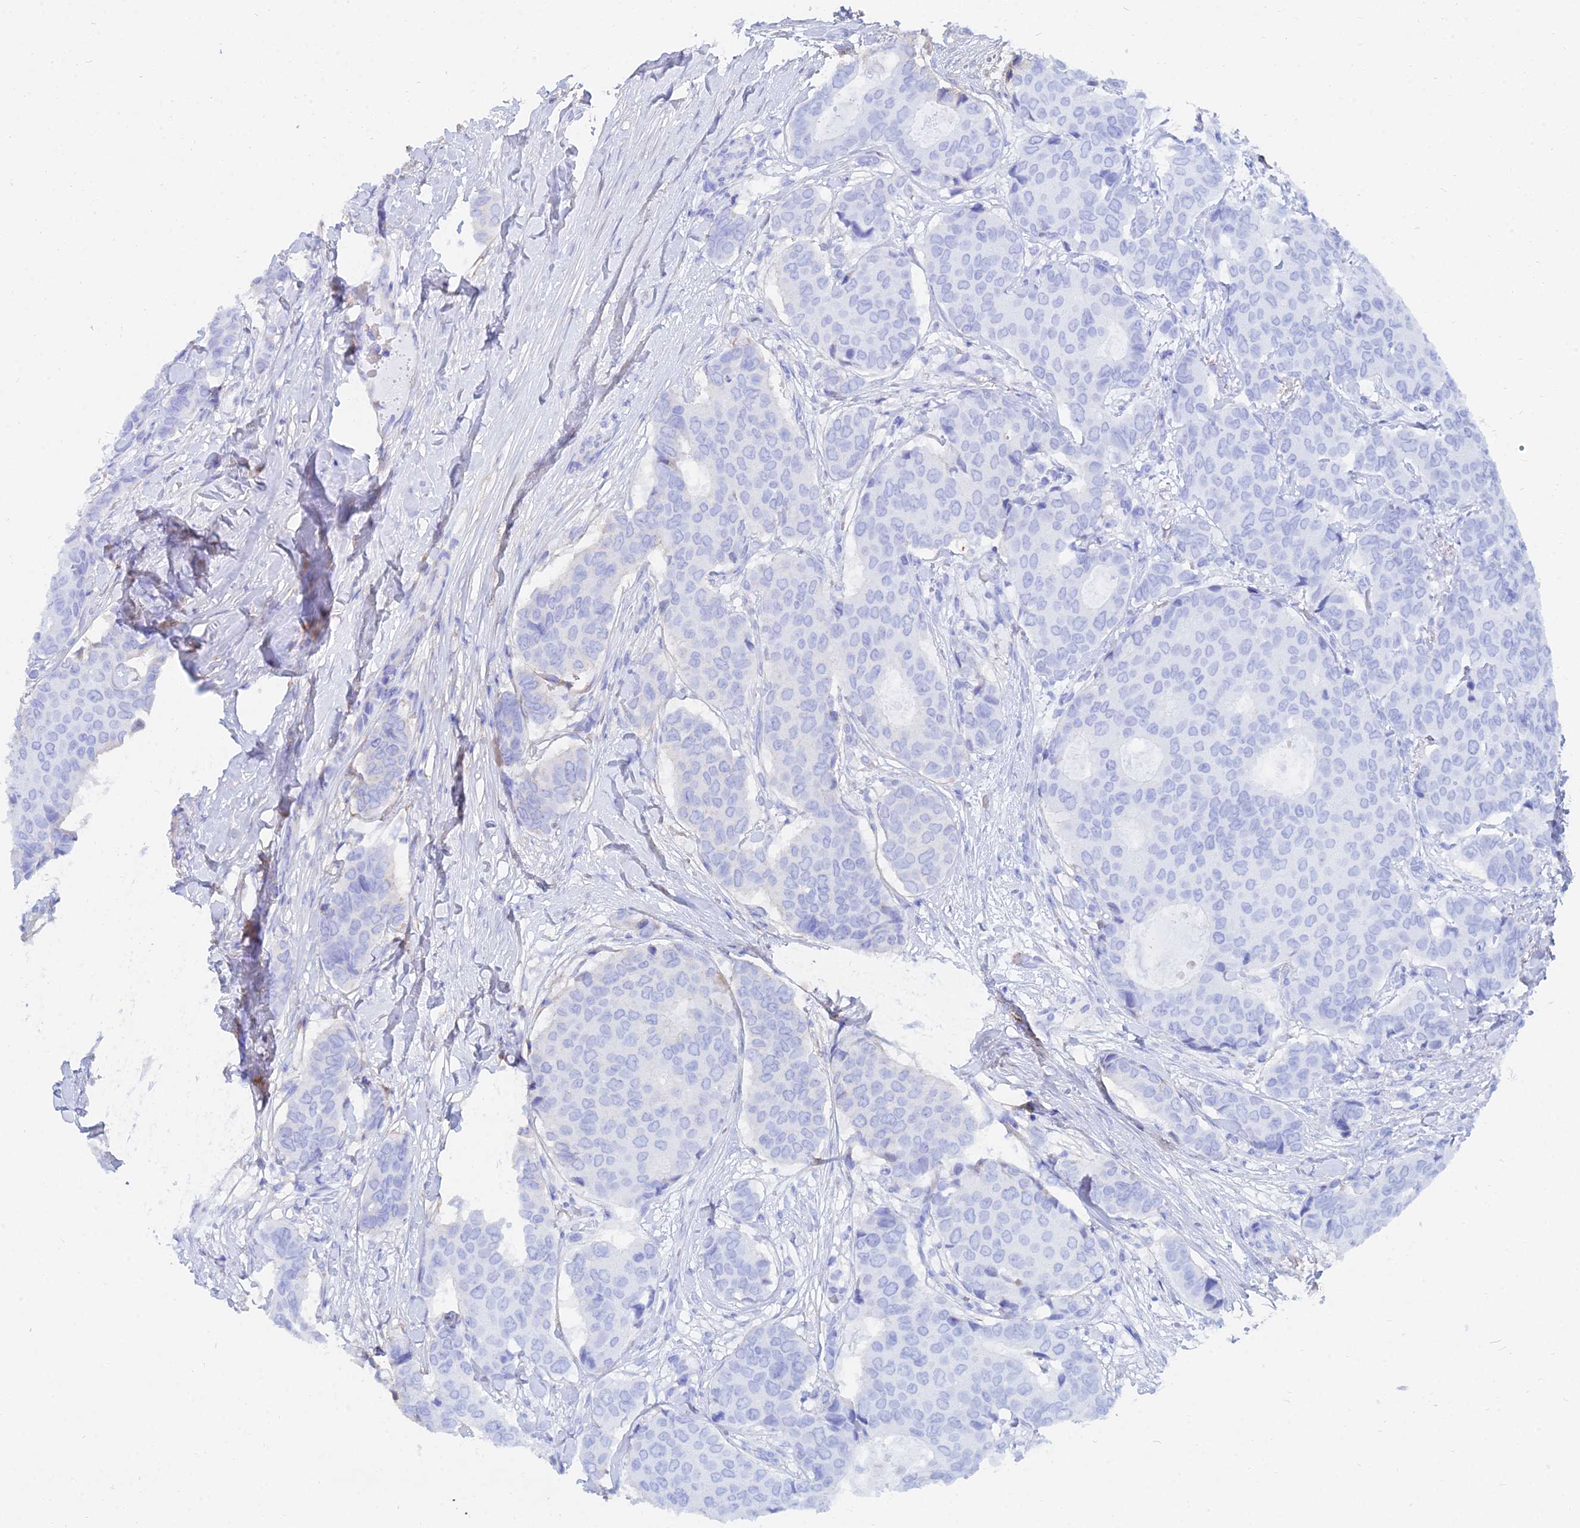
{"staining": {"intensity": "negative", "quantity": "none", "location": "none"}, "tissue": "breast cancer", "cell_type": "Tumor cells", "image_type": "cancer", "snomed": [{"axis": "morphology", "description": "Duct carcinoma"}, {"axis": "topography", "description": "Breast"}], "caption": "This is a histopathology image of immunohistochemistry (IHC) staining of breast infiltrating ductal carcinoma, which shows no expression in tumor cells.", "gene": "TRIM43B", "patient": {"sex": "female", "age": 75}}